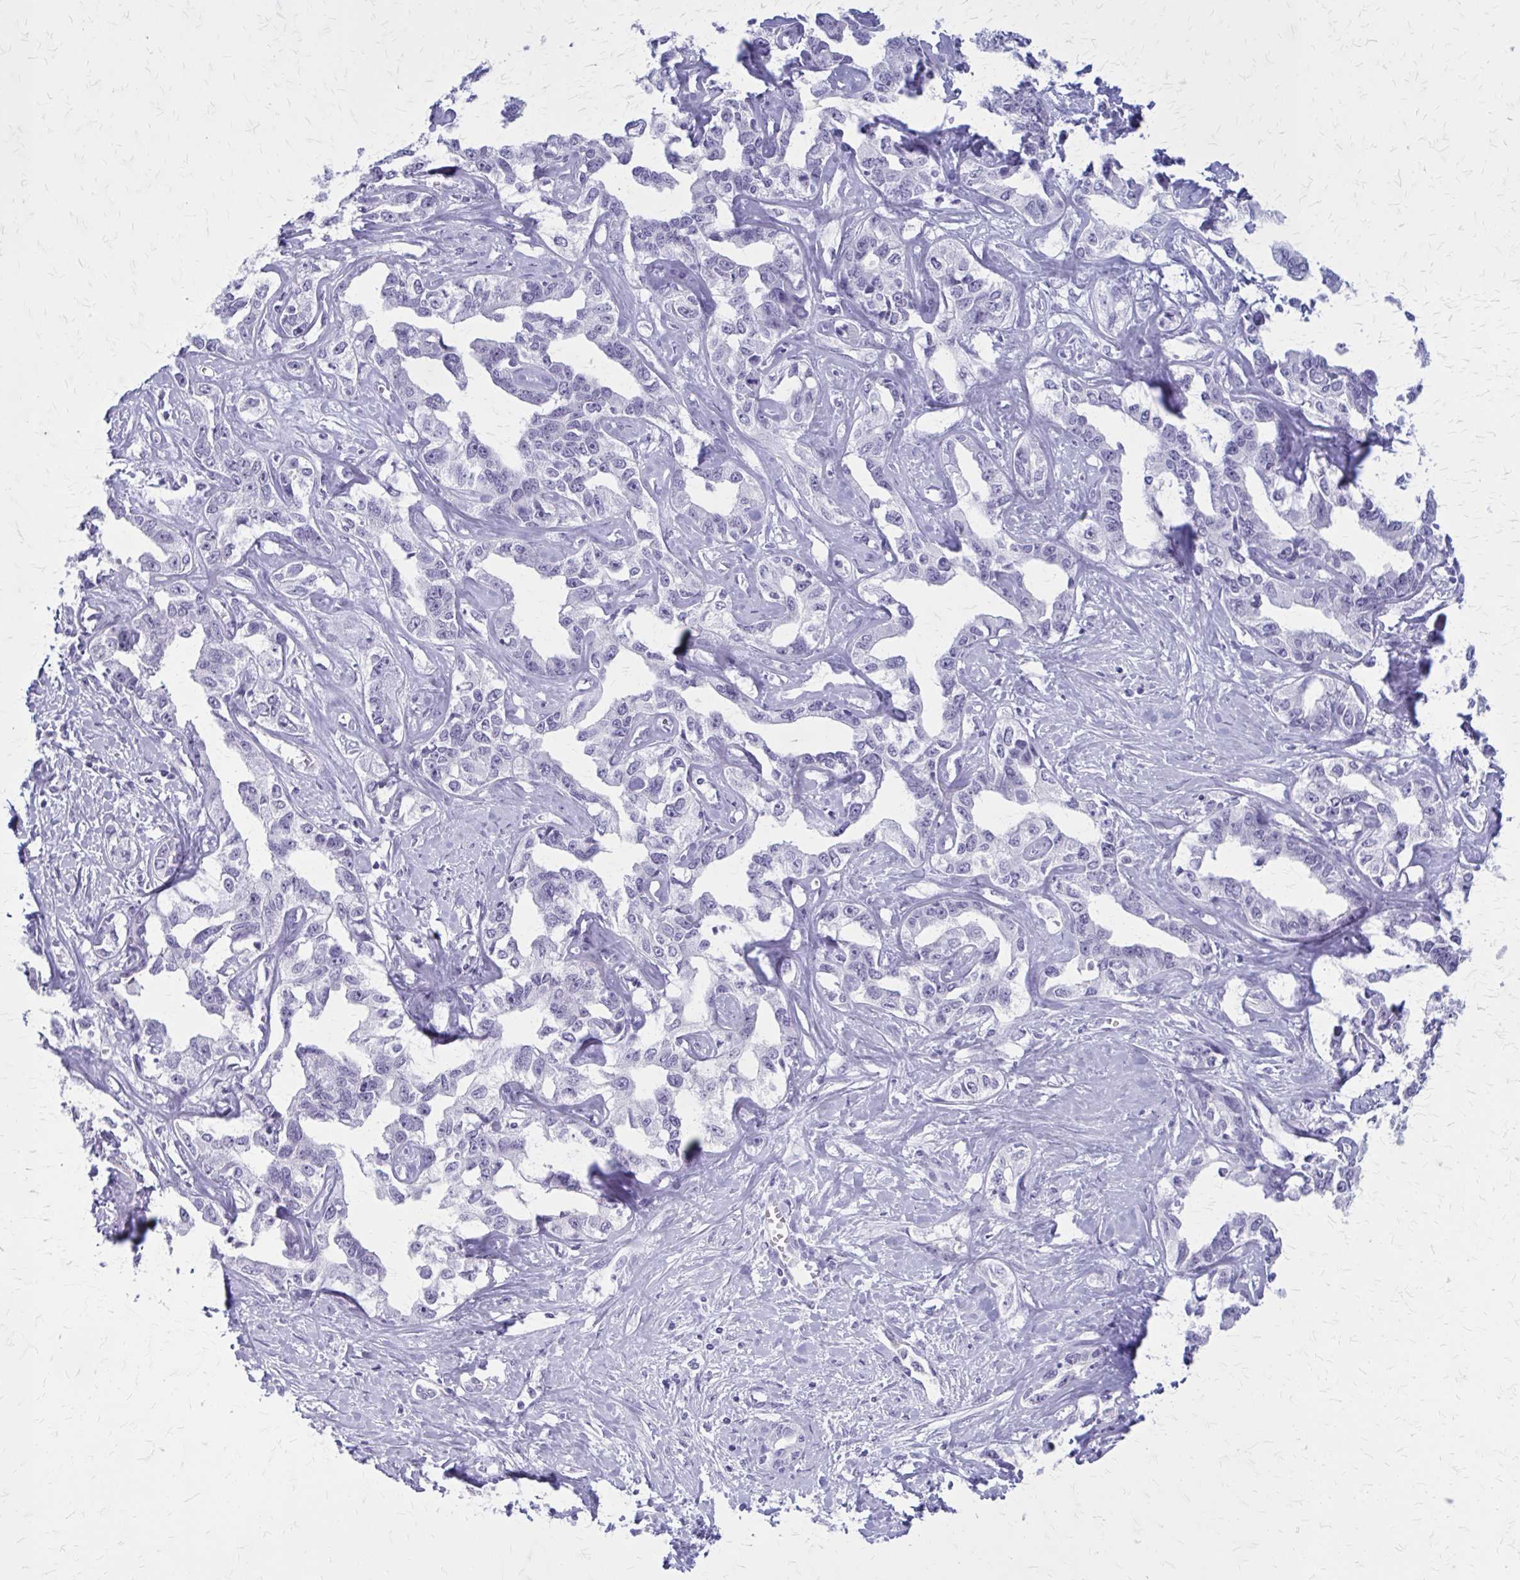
{"staining": {"intensity": "negative", "quantity": "none", "location": "none"}, "tissue": "liver cancer", "cell_type": "Tumor cells", "image_type": "cancer", "snomed": [{"axis": "morphology", "description": "Cholangiocarcinoma"}, {"axis": "topography", "description": "Liver"}], "caption": "The photomicrograph displays no significant expression in tumor cells of liver cancer.", "gene": "GAD1", "patient": {"sex": "male", "age": 59}}